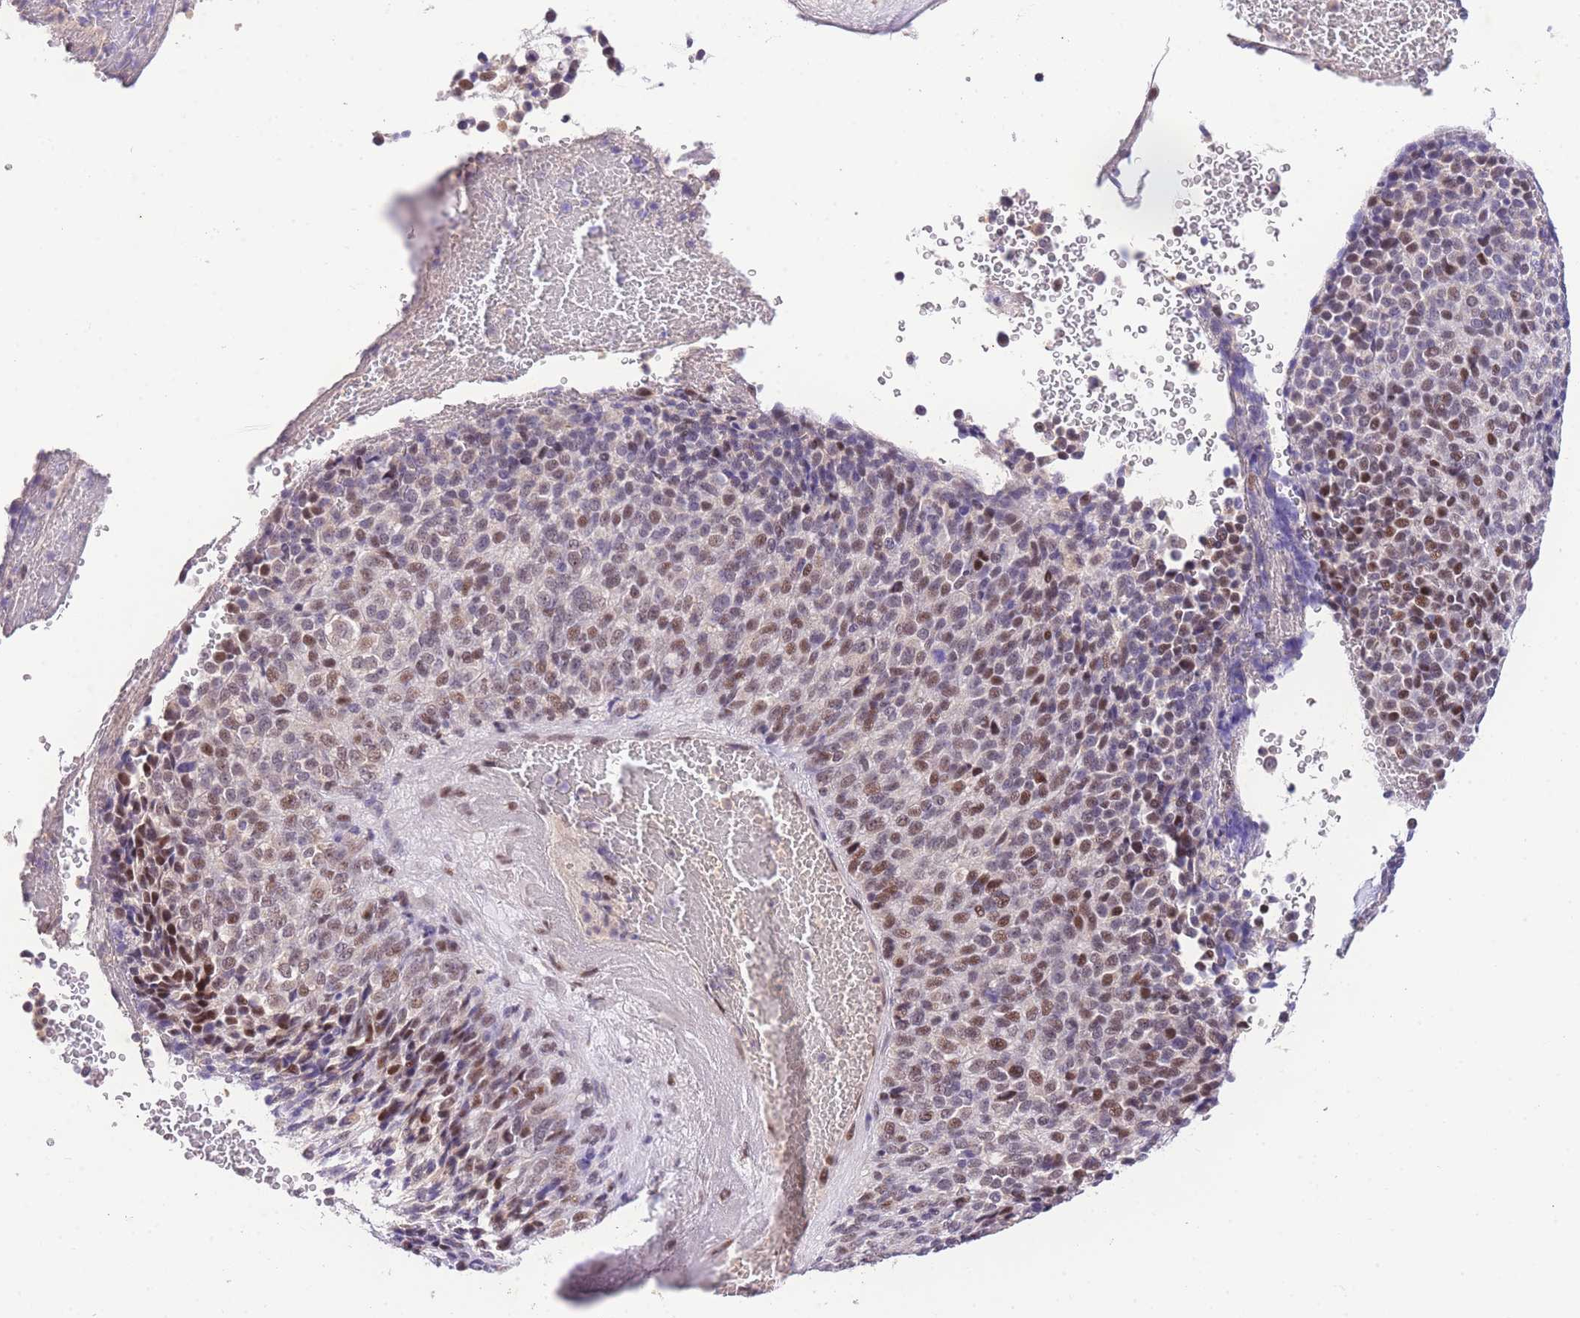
{"staining": {"intensity": "moderate", "quantity": "25%-75%", "location": "nuclear"}, "tissue": "melanoma", "cell_type": "Tumor cells", "image_type": "cancer", "snomed": [{"axis": "morphology", "description": "Malignant melanoma, Metastatic site"}, {"axis": "topography", "description": "Brain"}], "caption": "Human melanoma stained with a protein marker displays moderate staining in tumor cells.", "gene": "SLC35F2", "patient": {"sex": "female", "age": 56}}